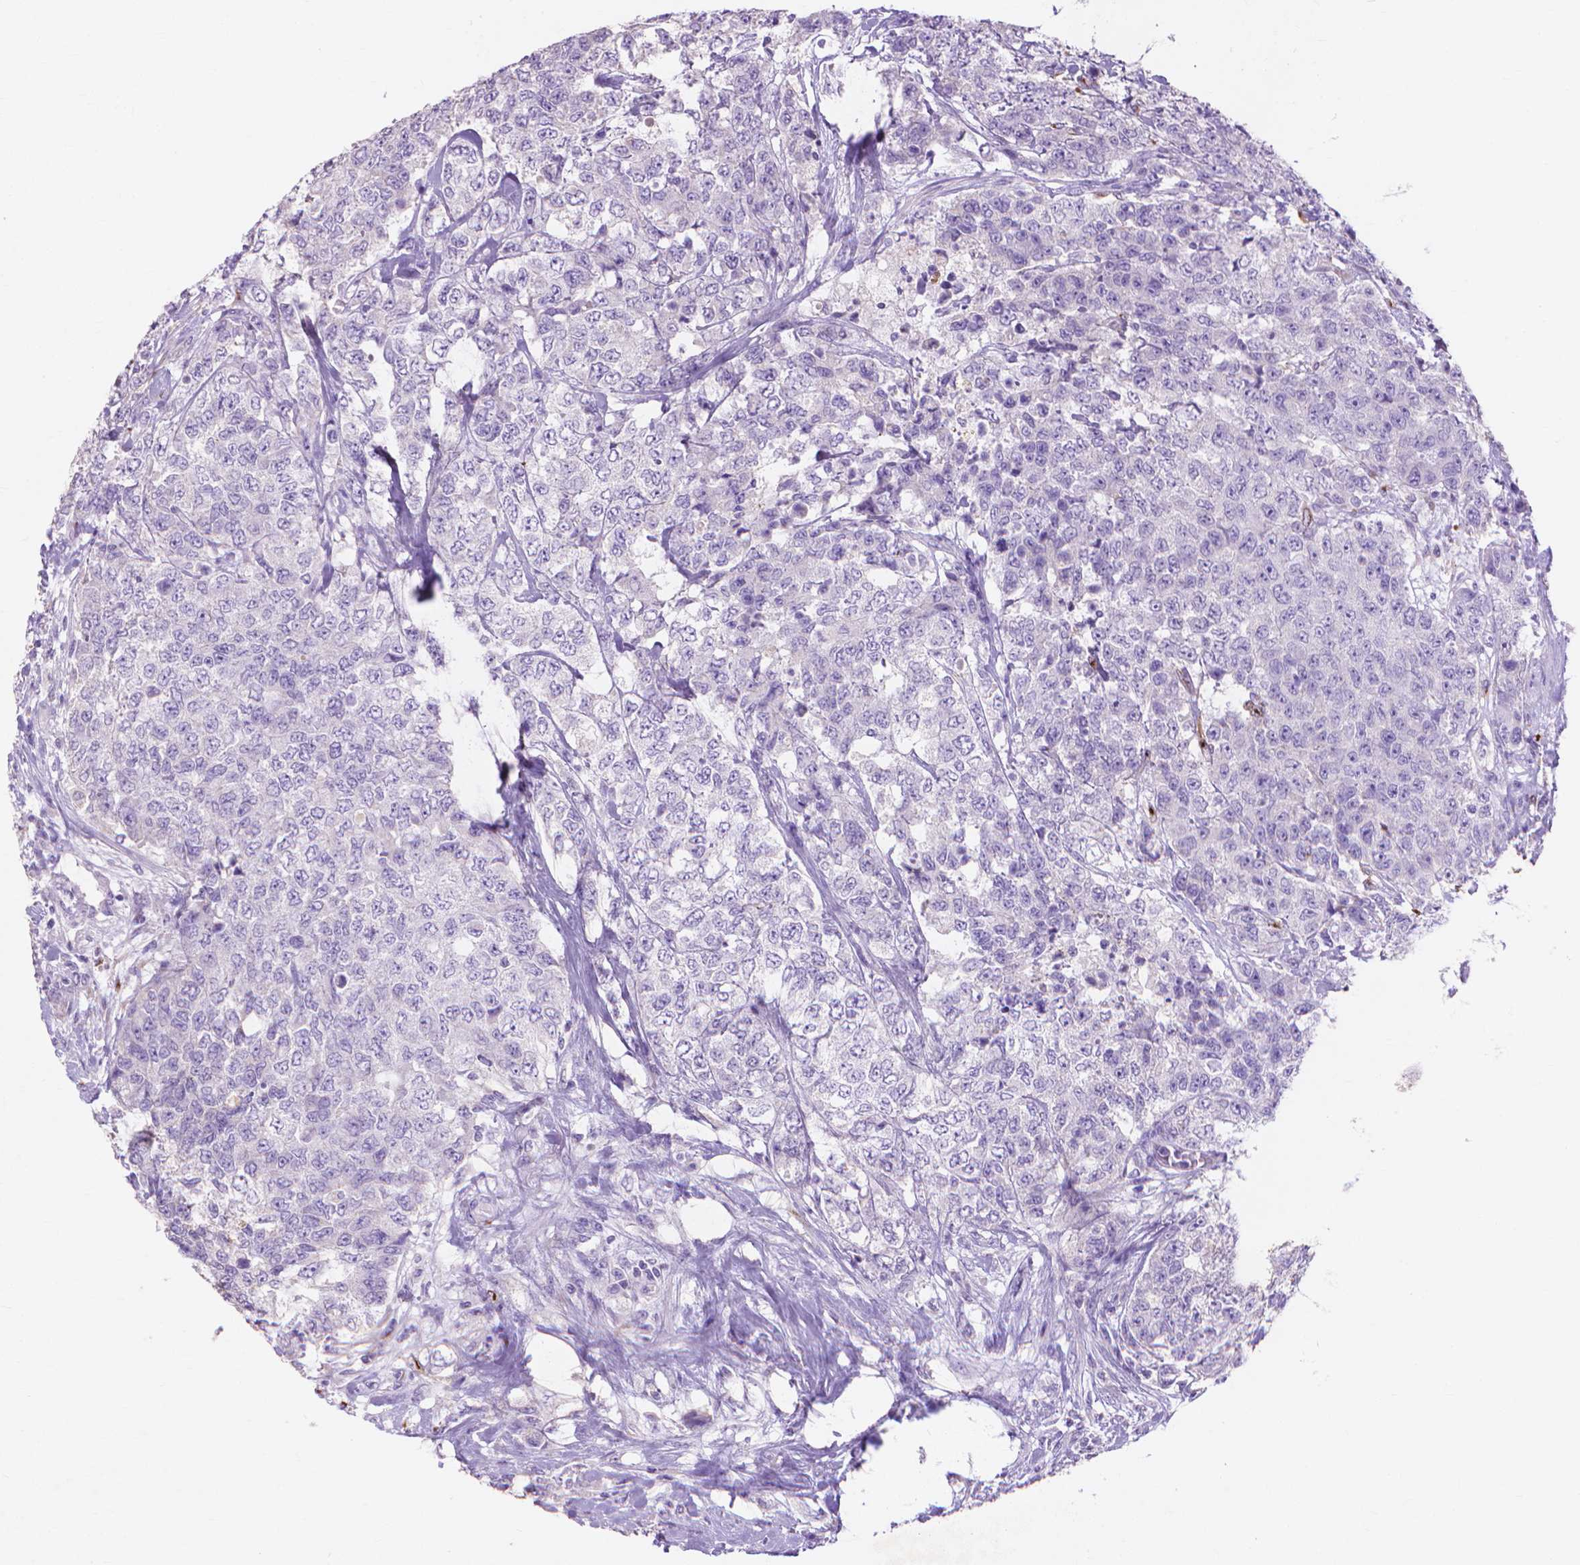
{"staining": {"intensity": "negative", "quantity": "none", "location": "none"}, "tissue": "urothelial cancer", "cell_type": "Tumor cells", "image_type": "cancer", "snomed": [{"axis": "morphology", "description": "Urothelial carcinoma, High grade"}, {"axis": "topography", "description": "Urinary bladder"}], "caption": "Urothelial cancer was stained to show a protein in brown. There is no significant positivity in tumor cells.", "gene": "MMP11", "patient": {"sex": "female", "age": 78}}